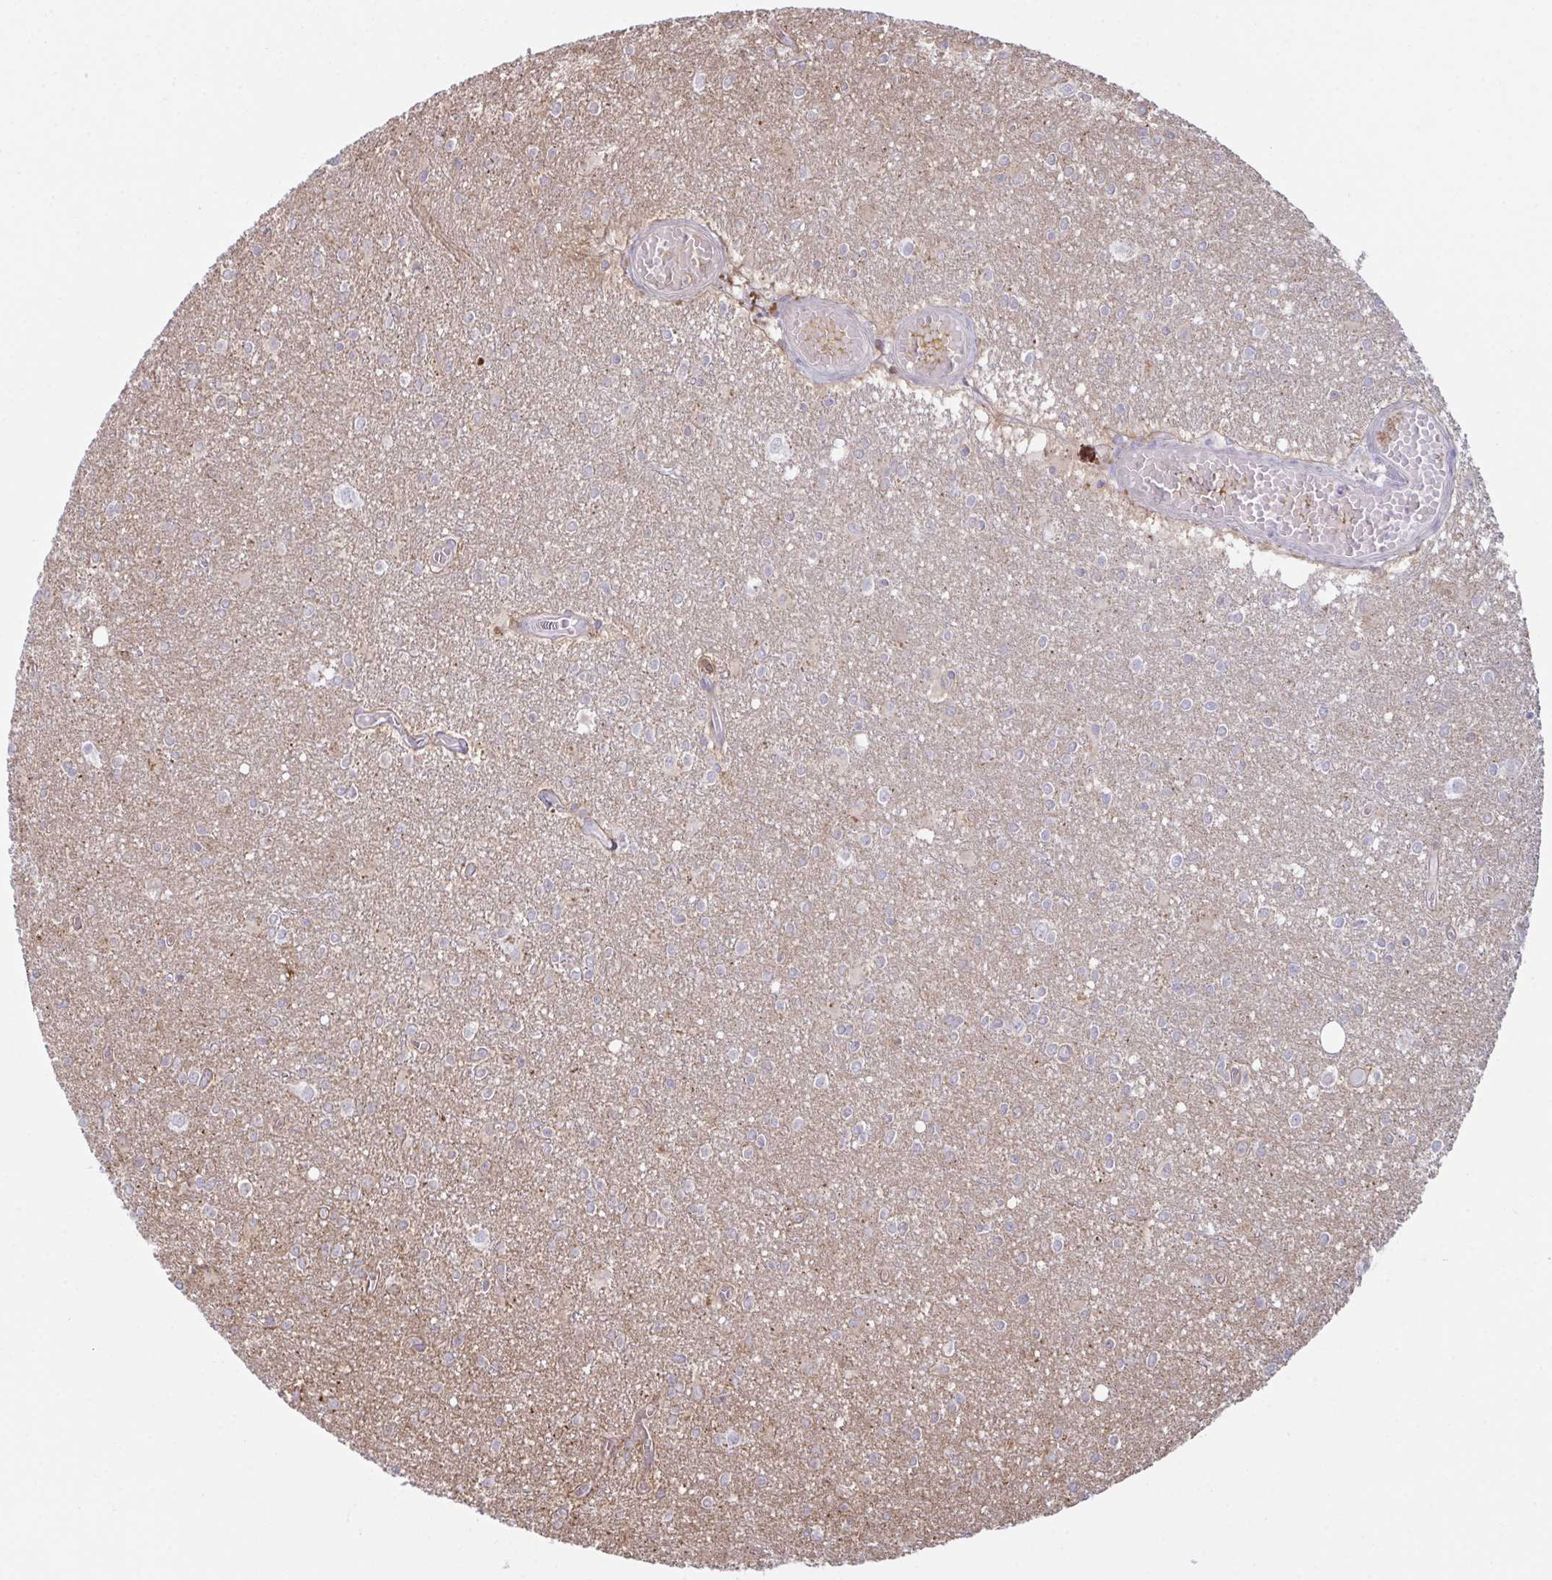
{"staining": {"intensity": "weak", "quantity": "<25%", "location": "cytoplasmic/membranous"}, "tissue": "glioma", "cell_type": "Tumor cells", "image_type": "cancer", "snomed": [{"axis": "morphology", "description": "Glioma, malignant, High grade"}, {"axis": "topography", "description": "Brain"}], "caption": "Protein analysis of high-grade glioma (malignant) shows no significant positivity in tumor cells. The staining is performed using DAB (3,3'-diaminobenzidine) brown chromogen with nuclei counter-stained in using hematoxylin.", "gene": "TSC22D3", "patient": {"sex": "male", "age": 48}}